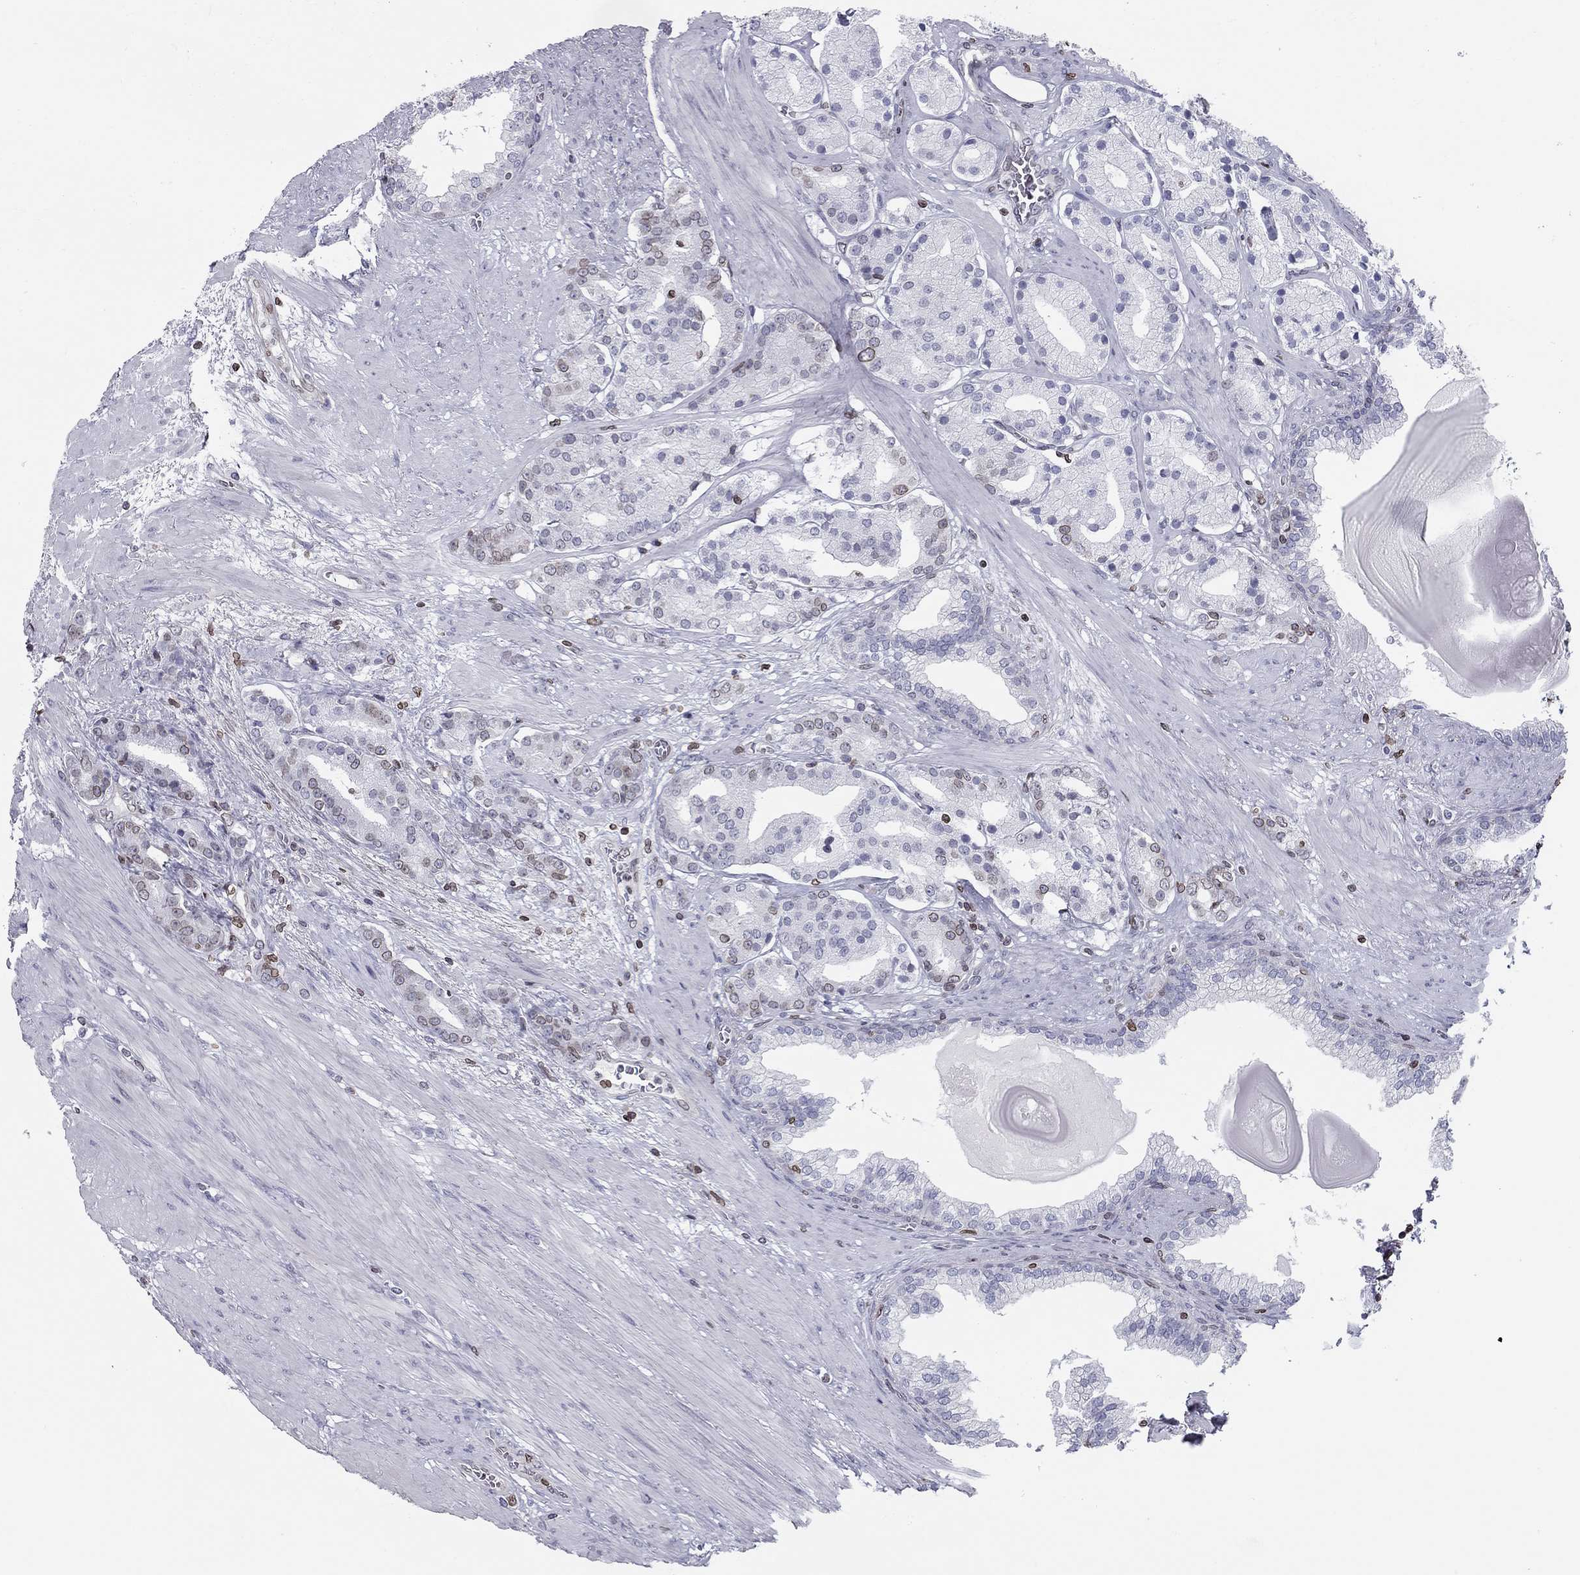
{"staining": {"intensity": "moderate", "quantity": "<25%", "location": "cytoplasmic/membranous,nuclear"}, "tissue": "prostate cancer", "cell_type": "Tumor cells", "image_type": "cancer", "snomed": [{"axis": "morphology", "description": "Adenocarcinoma, NOS"}, {"axis": "topography", "description": "Prostate"}], "caption": "Immunohistochemistry of human adenocarcinoma (prostate) reveals low levels of moderate cytoplasmic/membranous and nuclear expression in approximately <25% of tumor cells.", "gene": "ESPL1", "patient": {"sex": "male", "age": 69}}